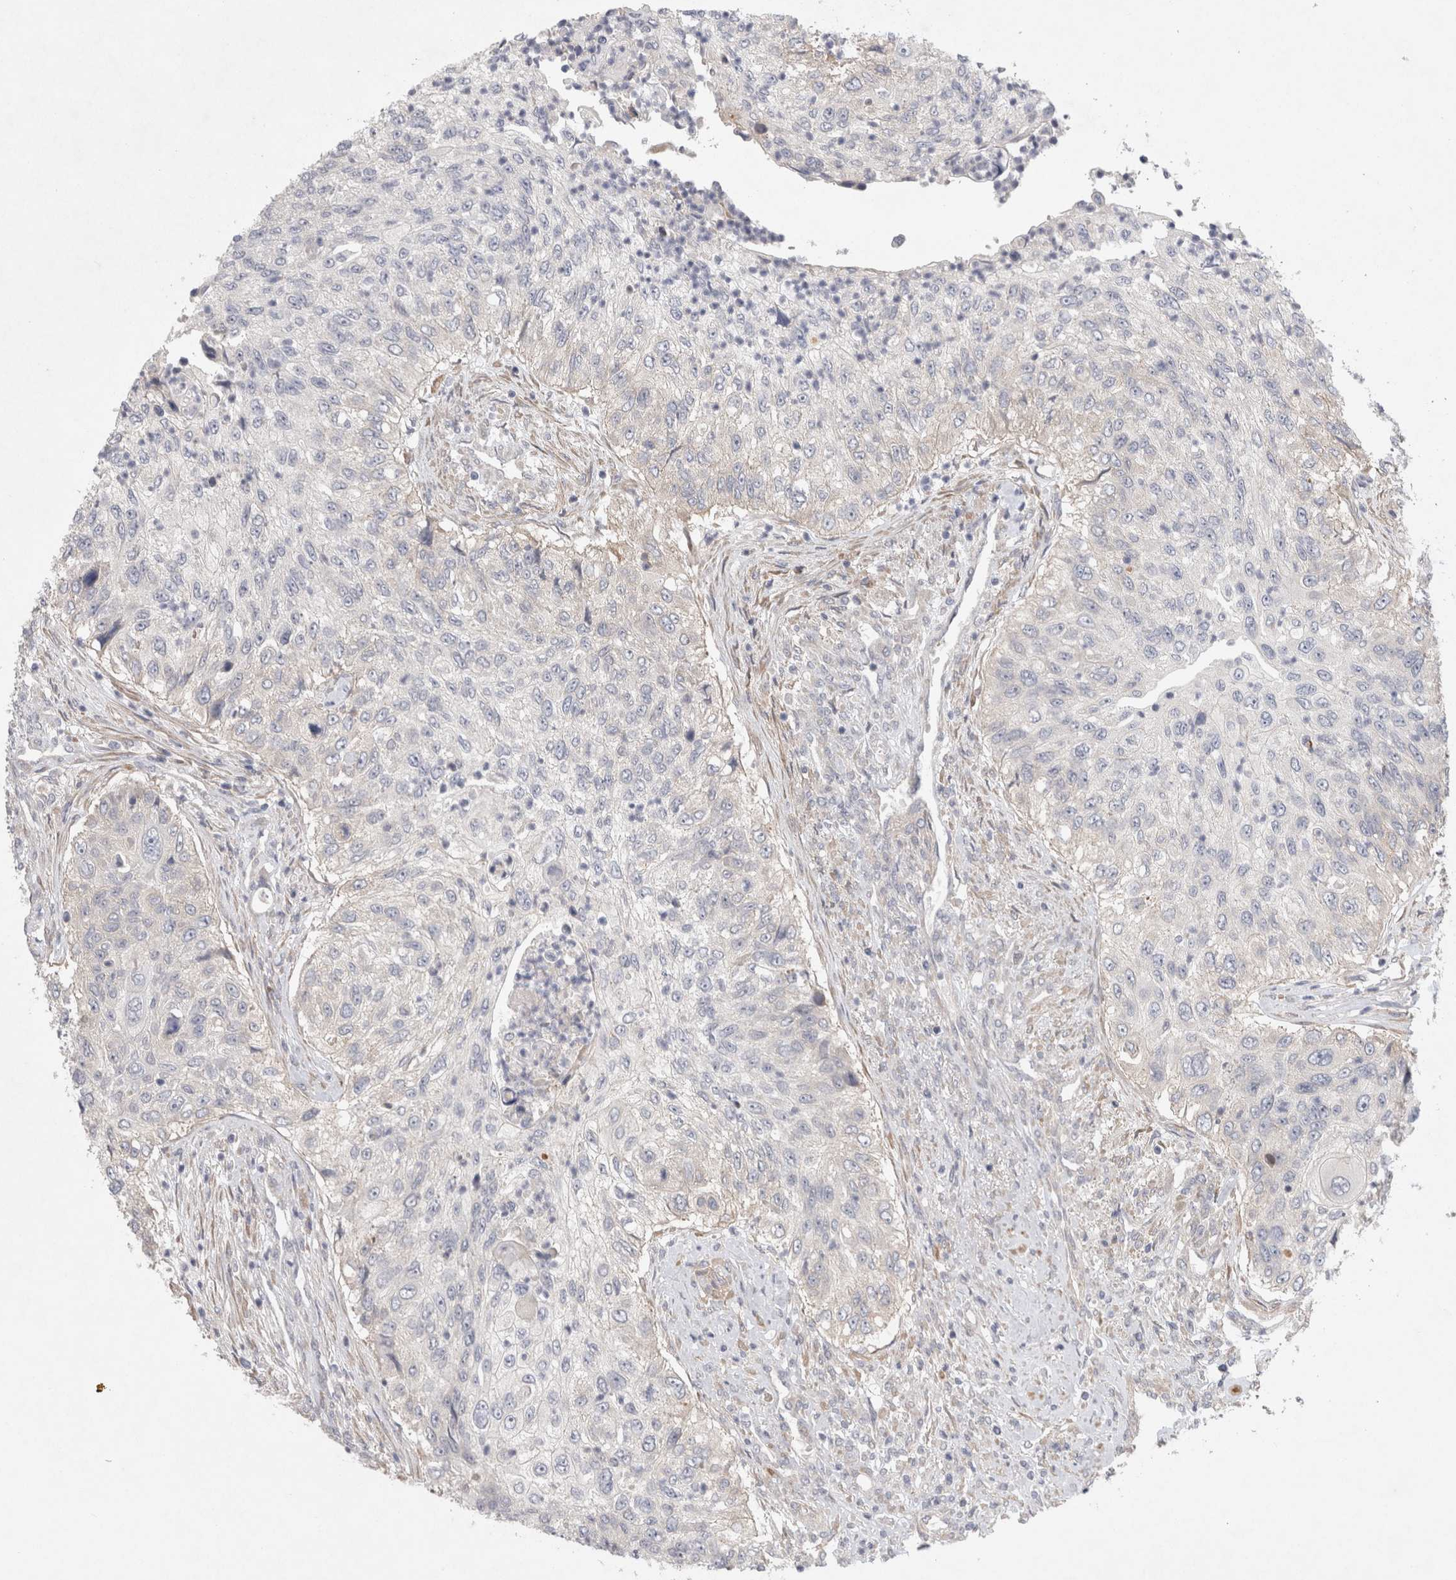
{"staining": {"intensity": "negative", "quantity": "none", "location": "none"}, "tissue": "urothelial cancer", "cell_type": "Tumor cells", "image_type": "cancer", "snomed": [{"axis": "morphology", "description": "Urothelial carcinoma, High grade"}, {"axis": "topography", "description": "Urinary bladder"}], "caption": "The photomicrograph shows no significant positivity in tumor cells of urothelial cancer.", "gene": "BZW2", "patient": {"sex": "female", "age": 60}}